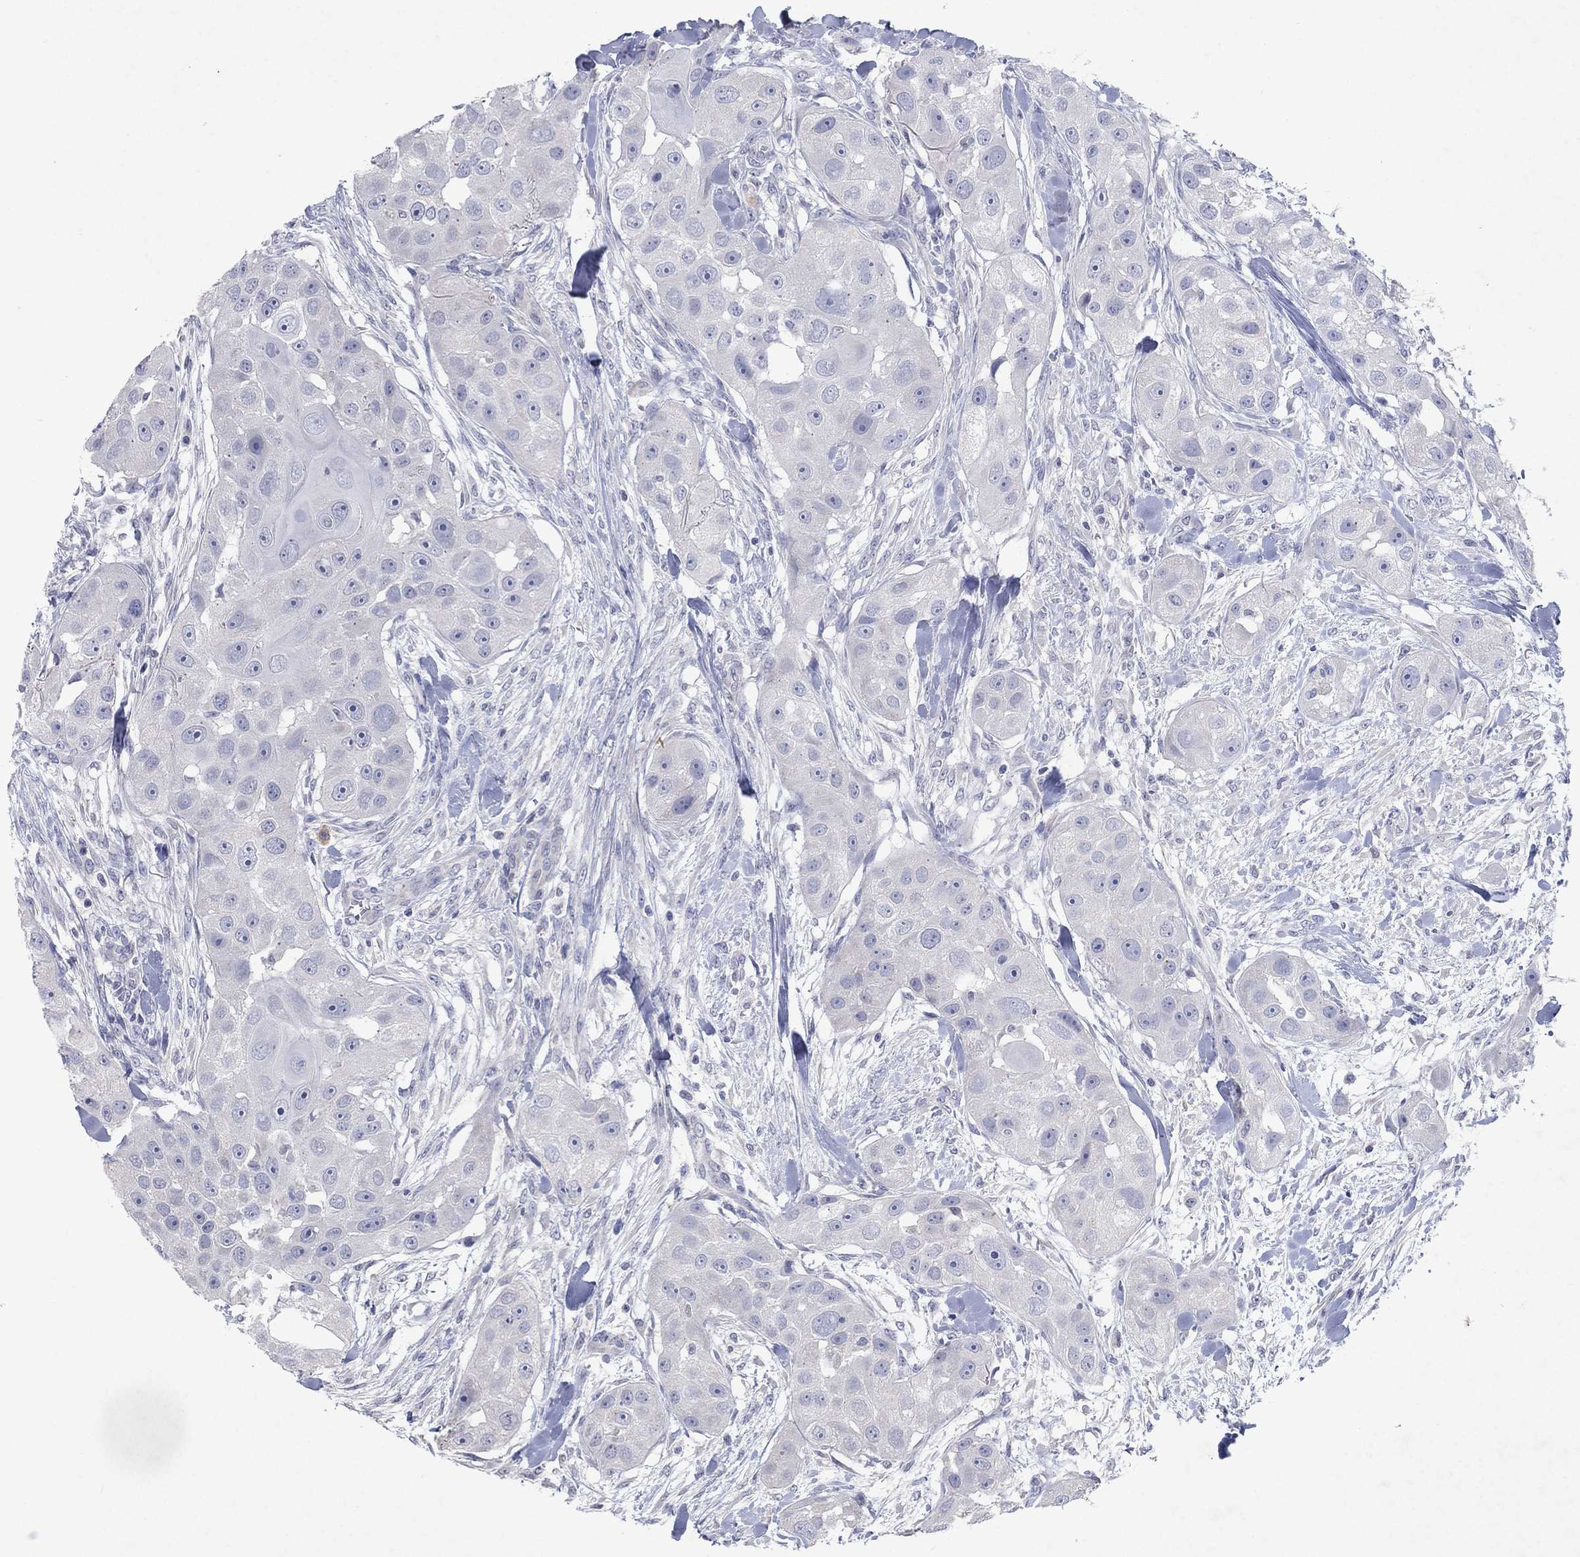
{"staining": {"intensity": "negative", "quantity": "none", "location": "none"}, "tissue": "head and neck cancer", "cell_type": "Tumor cells", "image_type": "cancer", "snomed": [{"axis": "morphology", "description": "Squamous cell carcinoma, NOS"}, {"axis": "topography", "description": "Head-Neck"}], "caption": "Tumor cells show no significant staining in head and neck cancer.", "gene": "KRT40", "patient": {"sex": "male", "age": 51}}